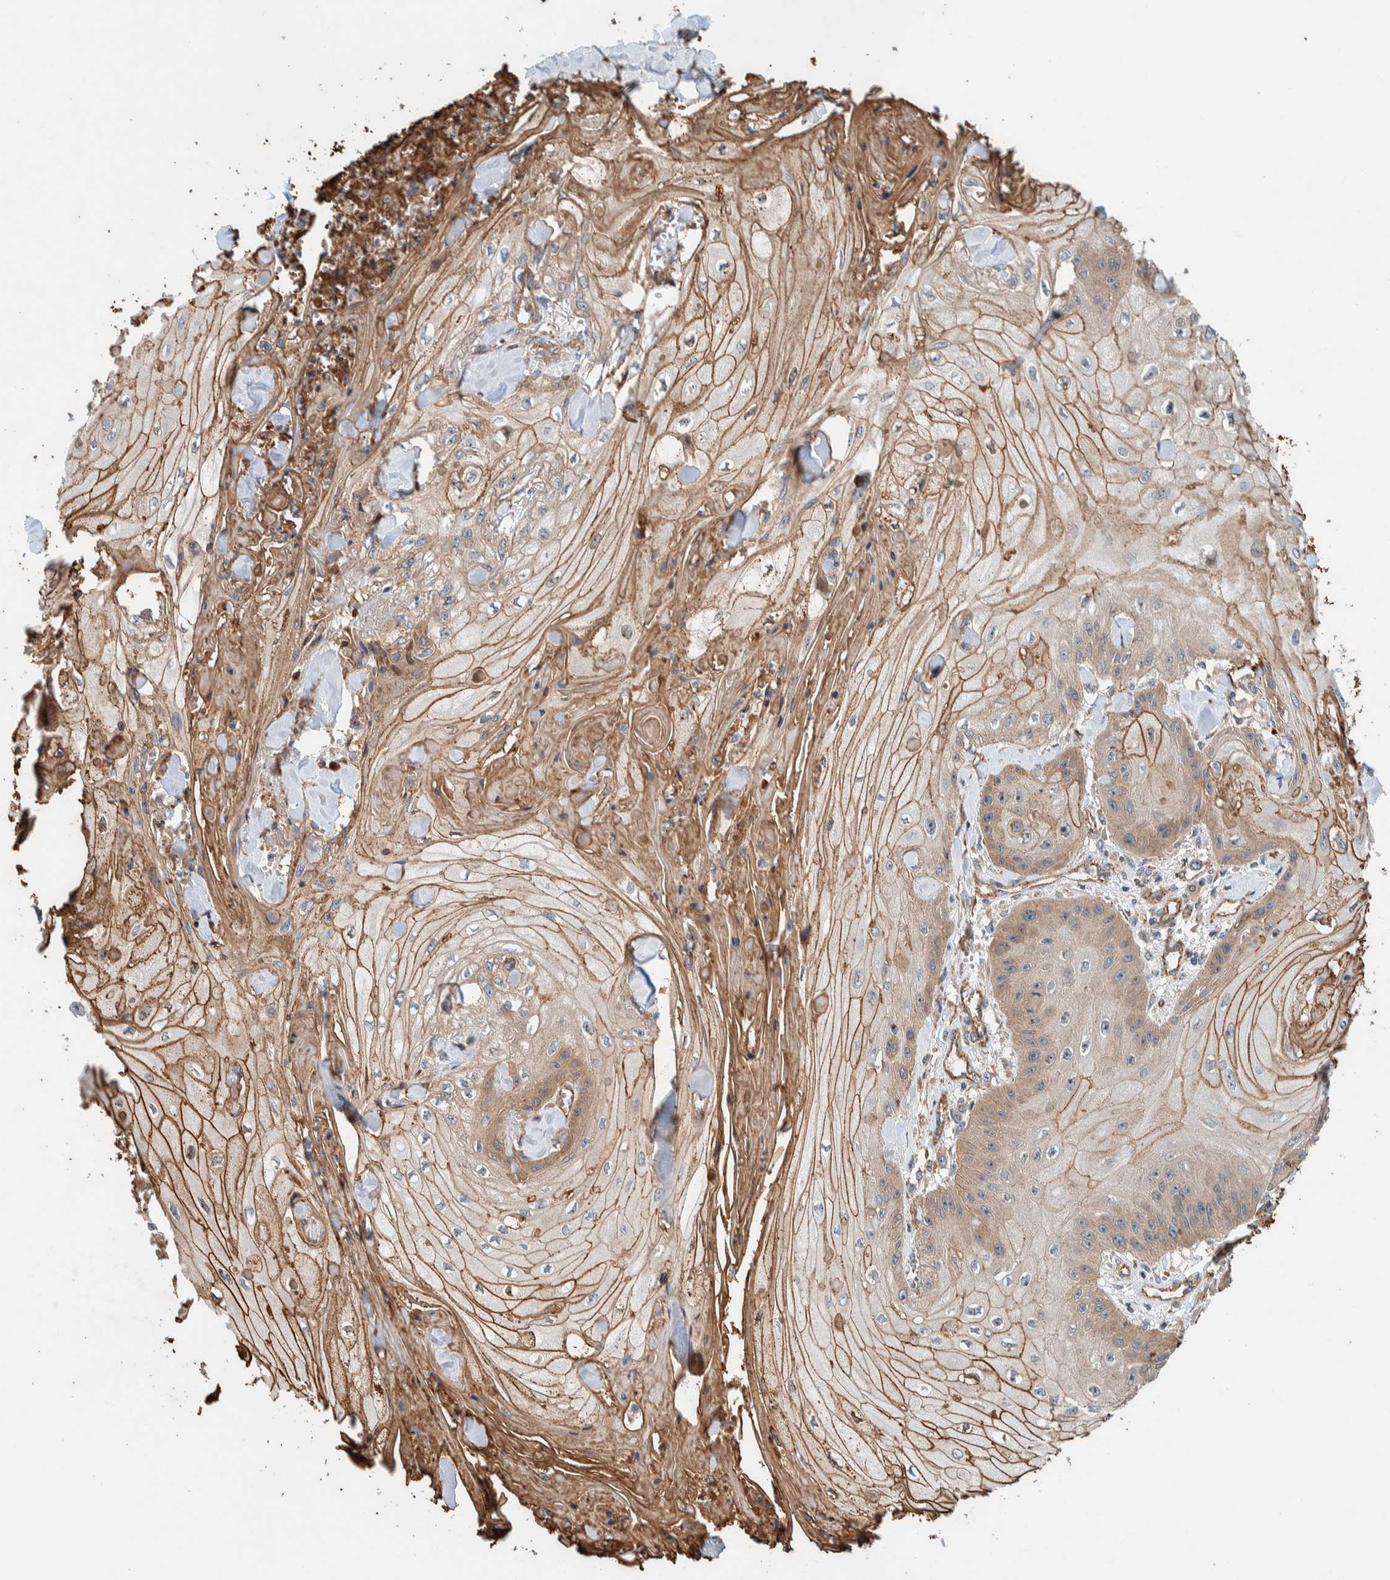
{"staining": {"intensity": "moderate", "quantity": ">75%", "location": "cytoplasmic/membranous"}, "tissue": "skin cancer", "cell_type": "Tumor cells", "image_type": "cancer", "snomed": [{"axis": "morphology", "description": "Squamous cell carcinoma, NOS"}, {"axis": "topography", "description": "Skin"}], "caption": "A photomicrograph of skin squamous cell carcinoma stained for a protein shows moderate cytoplasmic/membranous brown staining in tumor cells. (Stains: DAB (3,3'-diaminobenzidine) in brown, nuclei in blue, Microscopy: brightfield microscopy at high magnification).", "gene": "PKD1L1", "patient": {"sex": "male", "age": 74}}